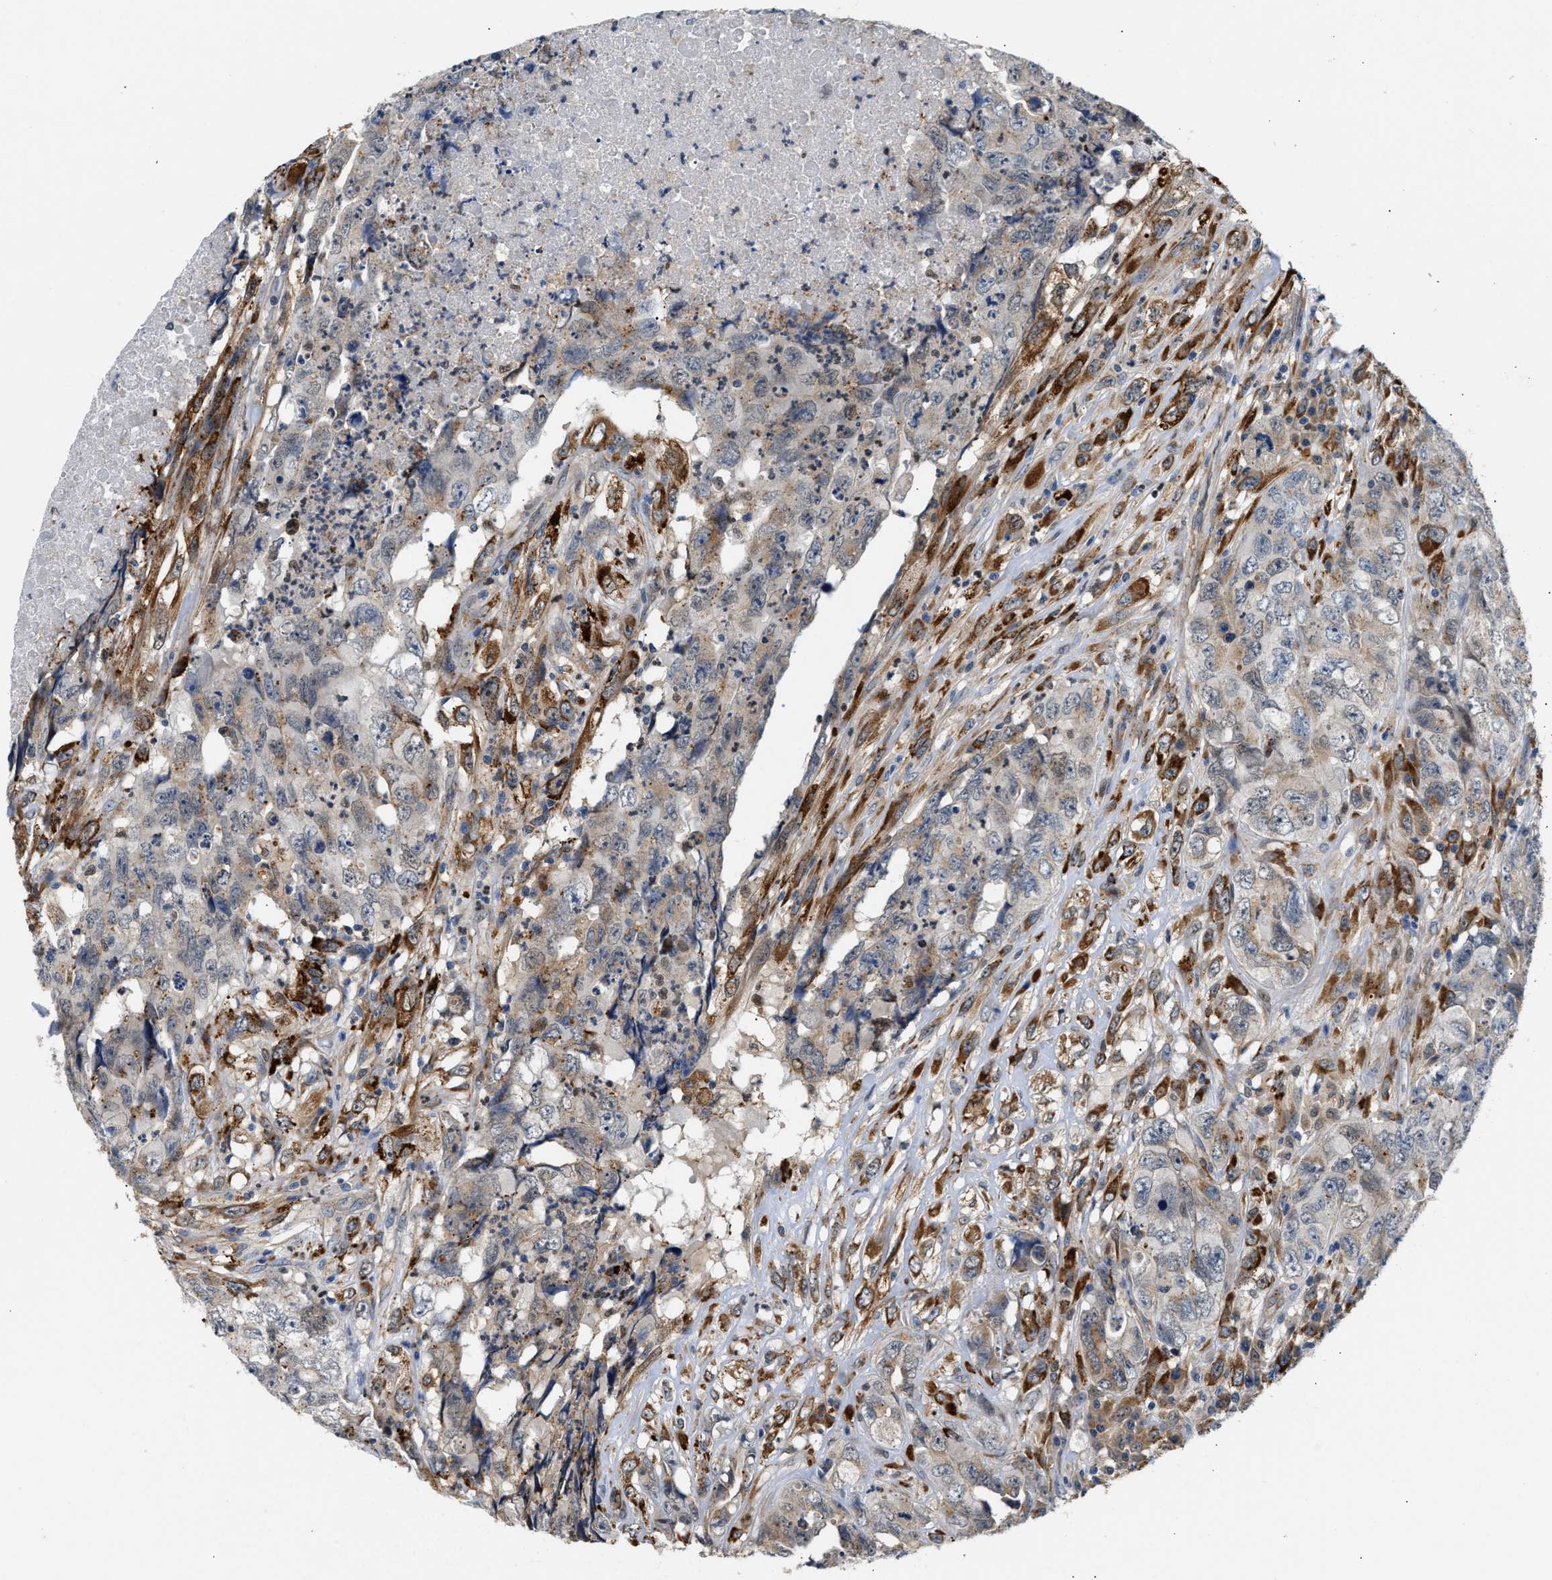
{"staining": {"intensity": "weak", "quantity": "<25%", "location": "cytoplasmic/membranous"}, "tissue": "testis cancer", "cell_type": "Tumor cells", "image_type": "cancer", "snomed": [{"axis": "morphology", "description": "Carcinoma, Embryonal, NOS"}, {"axis": "topography", "description": "Testis"}], "caption": "An image of testis cancer stained for a protein demonstrates no brown staining in tumor cells.", "gene": "PPM1L", "patient": {"sex": "male", "age": 32}}